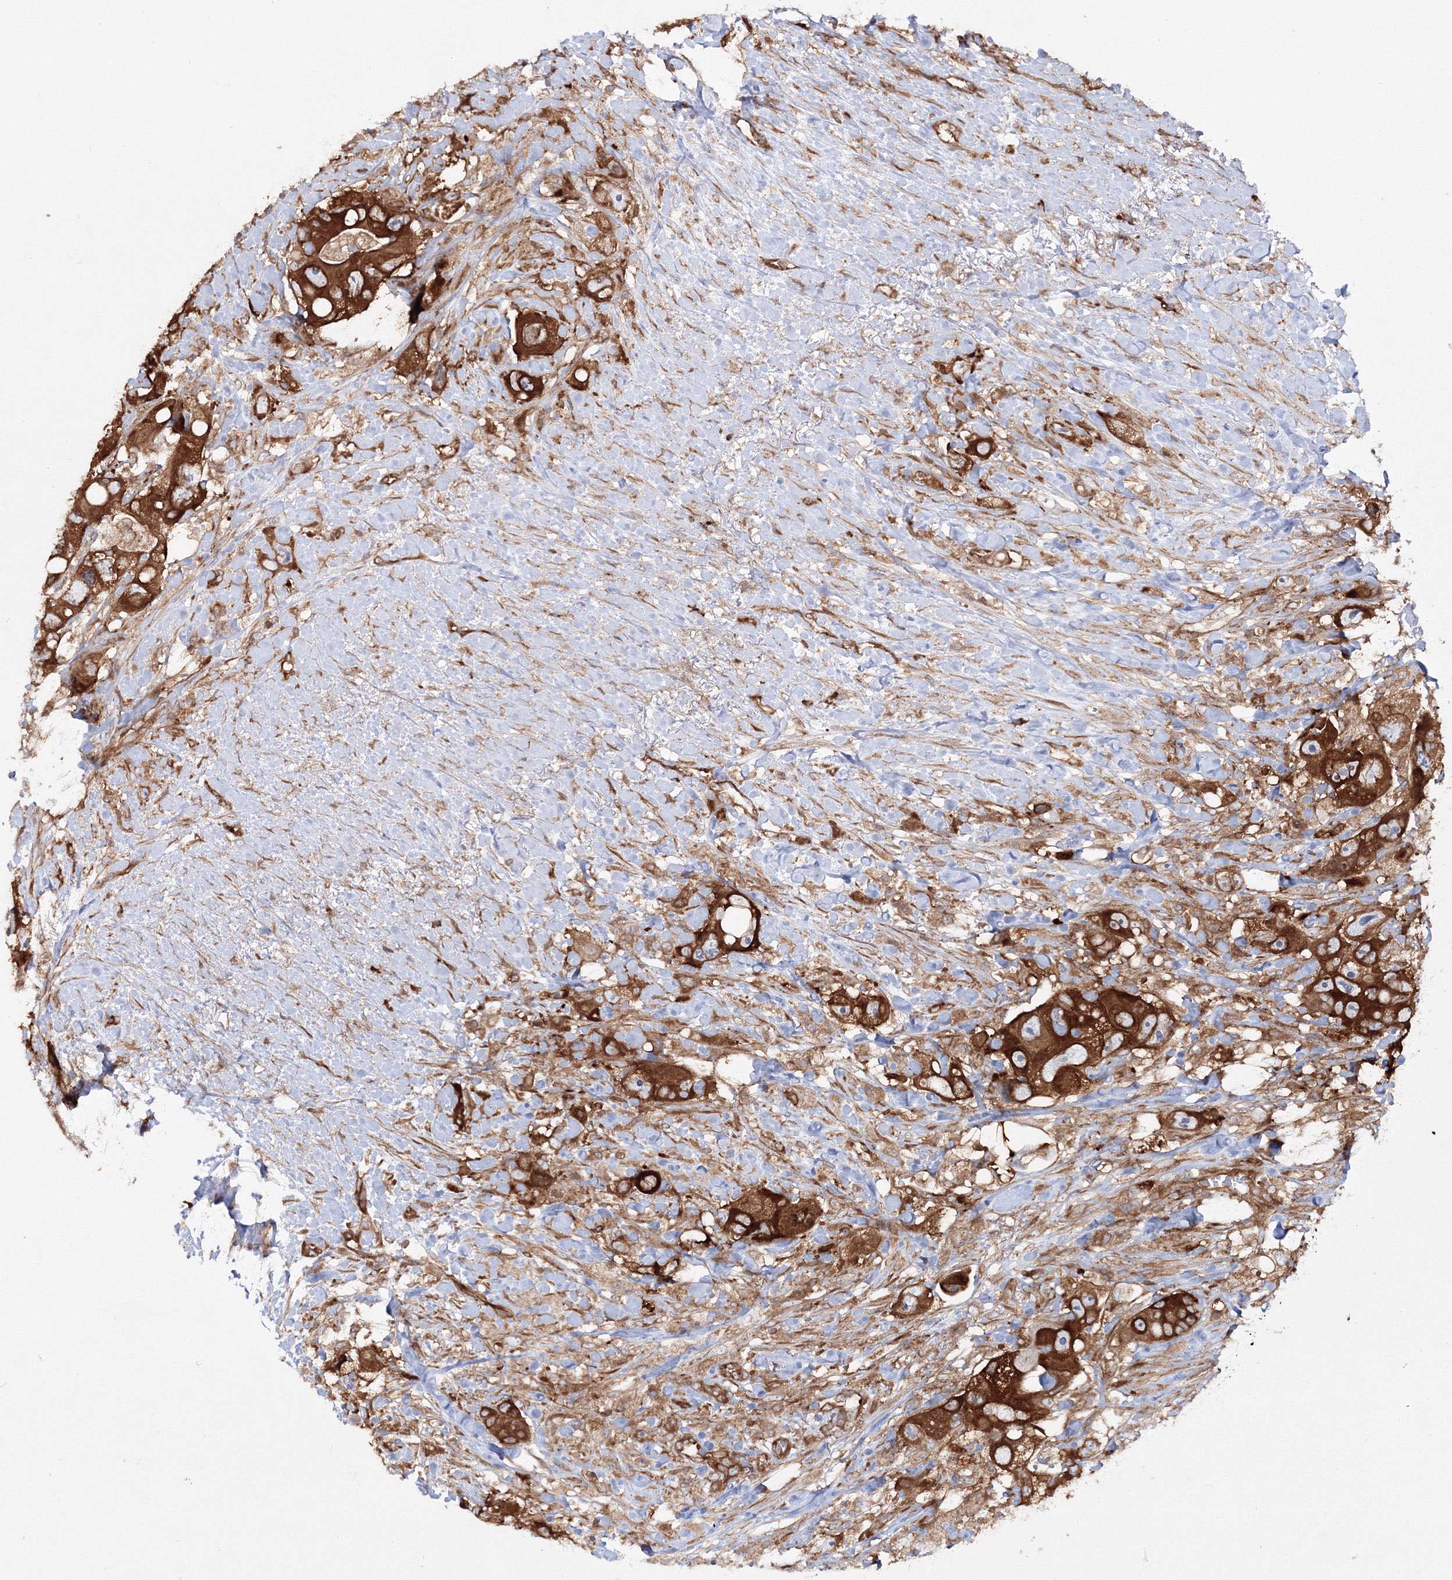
{"staining": {"intensity": "strong", "quantity": ">75%", "location": "cytoplasmic/membranous"}, "tissue": "colorectal cancer", "cell_type": "Tumor cells", "image_type": "cancer", "snomed": [{"axis": "morphology", "description": "Adenocarcinoma, NOS"}, {"axis": "topography", "description": "Colon"}], "caption": "Colorectal cancer (adenocarcinoma) stained with a brown dye displays strong cytoplasmic/membranous positive positivity in about >75% of tumor cells.", "gene": "HARS1", "patient": {"sex": "female", "age": 46}}